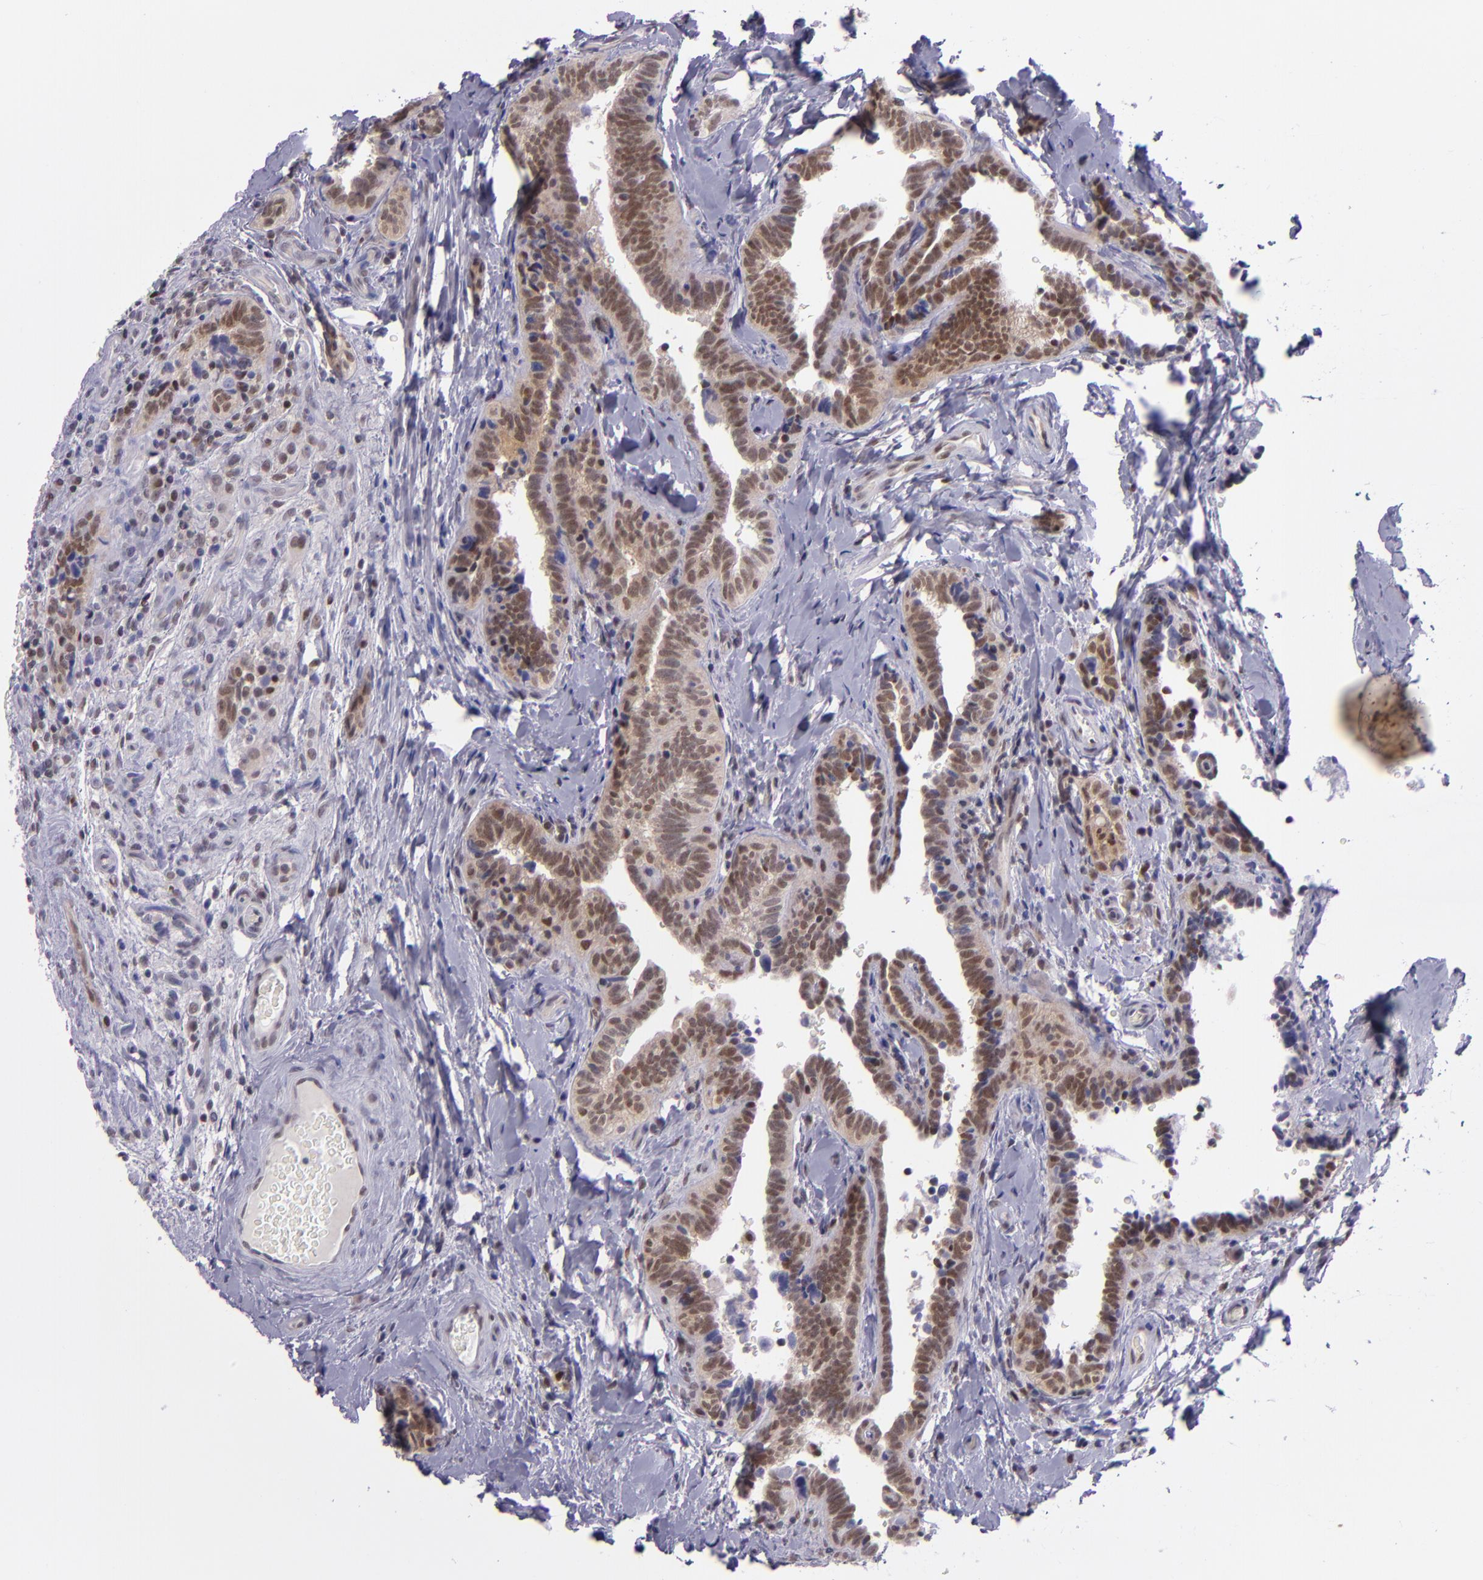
{"staining": {"intensity": "moderate", "quantity": "25%-75%", "location": "cytoplasmic/membranous,nuclear"}, "tissue": "testis cancer", "cell_type": "Tumor cells", "image_type": "cancer", "snomed": [{"axis": "morphology", "description": "Seminoma, NOS"}, {"axis": "topography", "description": "Testis"}], "caption": "Immunohistochemistry (IHC) (DAB) staining of testis seminoma exhibits moderate cytoplasmic/membranous and nuclear protein expression in about 25%-75% of tumor cells. Nuclei are stained in blue.", "gene": "BAG1", "patient": {"sex": "male", "age": 32}}